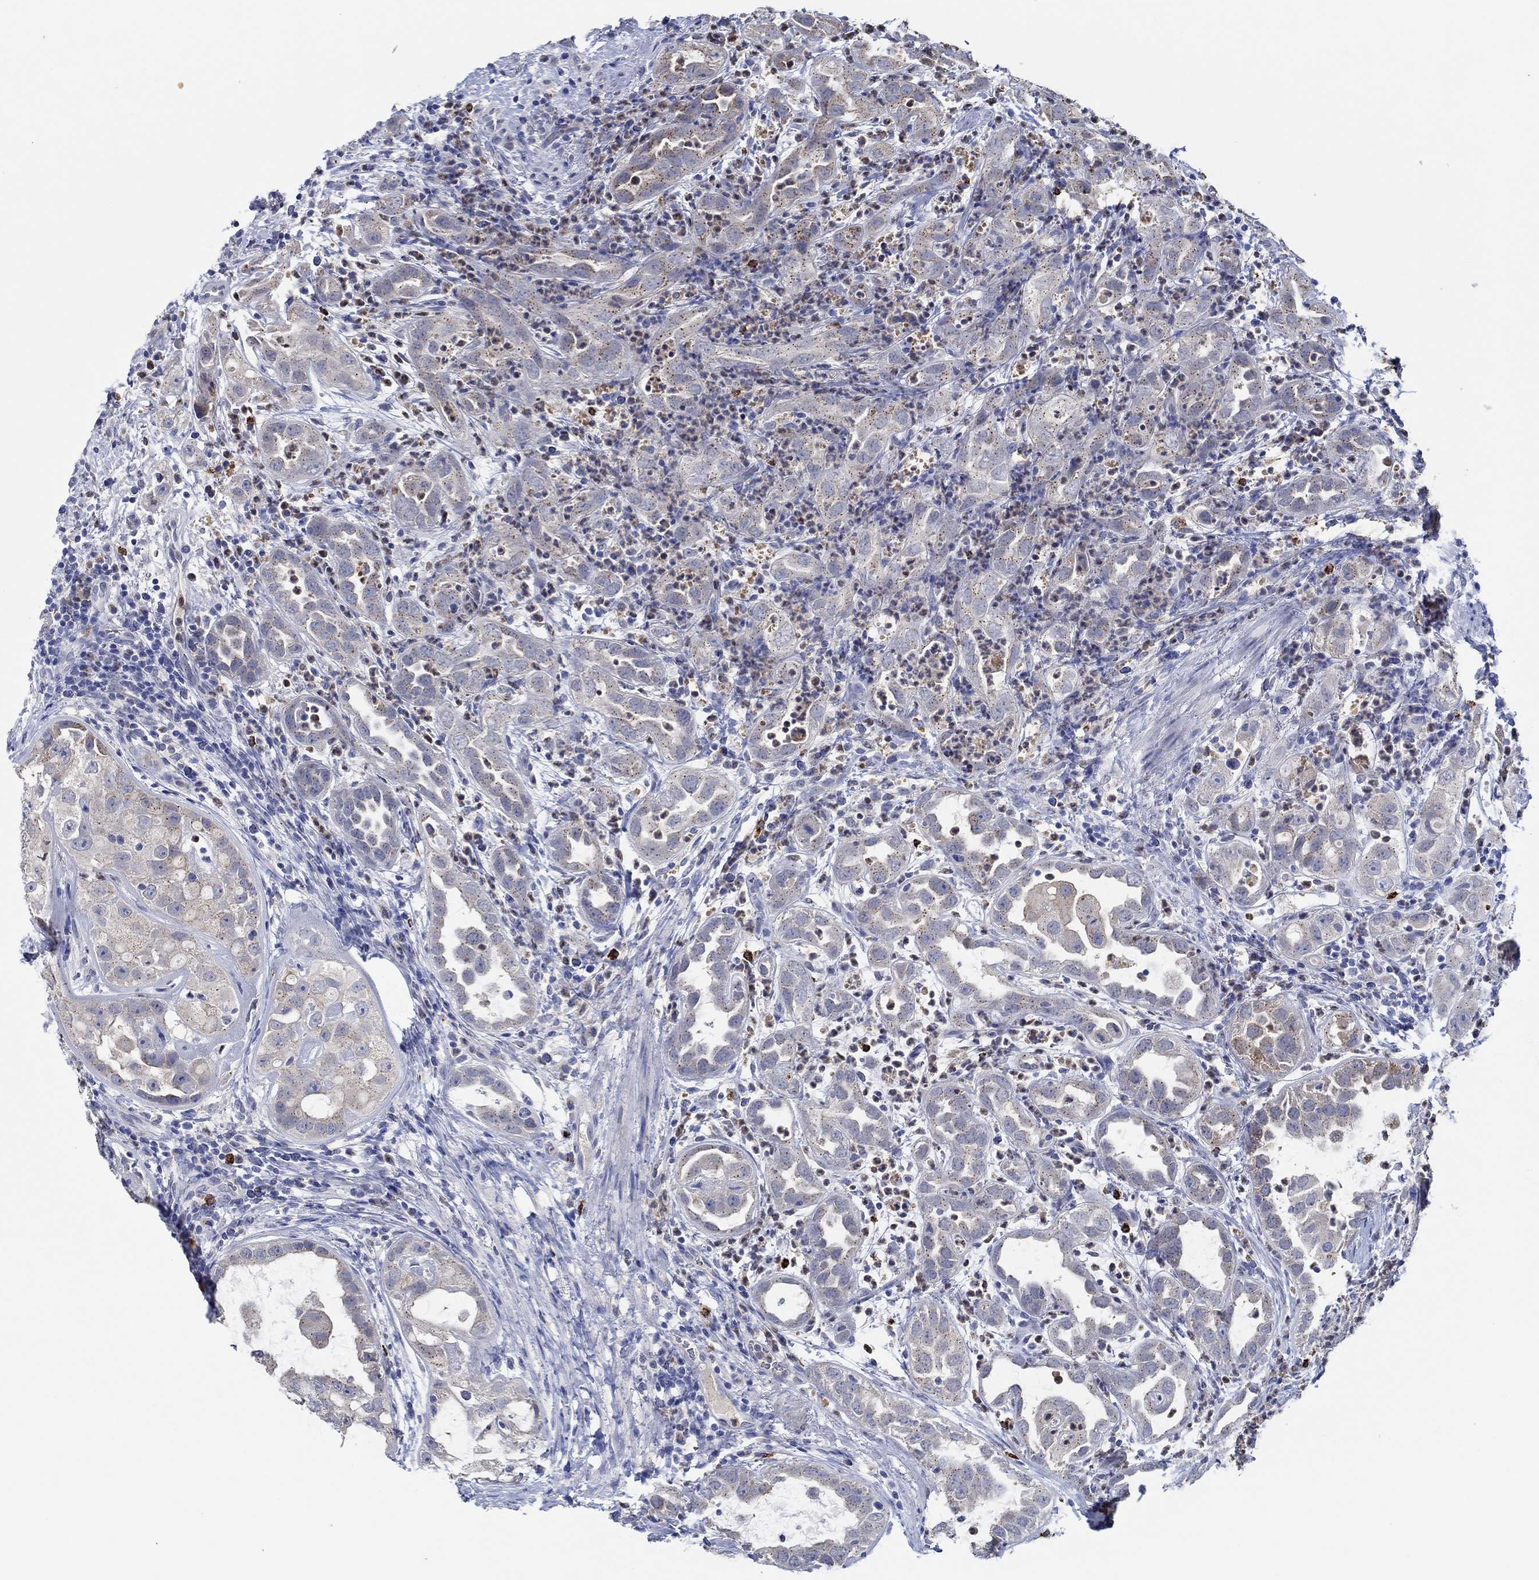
{"staining": {"intensity": "negative", "quantity": "none", "location": "none"}, "tissue": "urothelial cancer", "cell_type": "Tumor cells", "image_type": "cancer", "snomed": [{"axis": "morphology", "description": "Urothelial carcinoma, High grade"}, {"axis": "topography", "description": "Urinary bladder"}], "caption": "High power microscopy micrograph of an immunohistochemistry (IHC) micrograph of high-grade urothelial carcinoma, revealing no significant expression in tumor cells.", "gene": "CPM", "patient": {"sex": "female", "age": 41}}